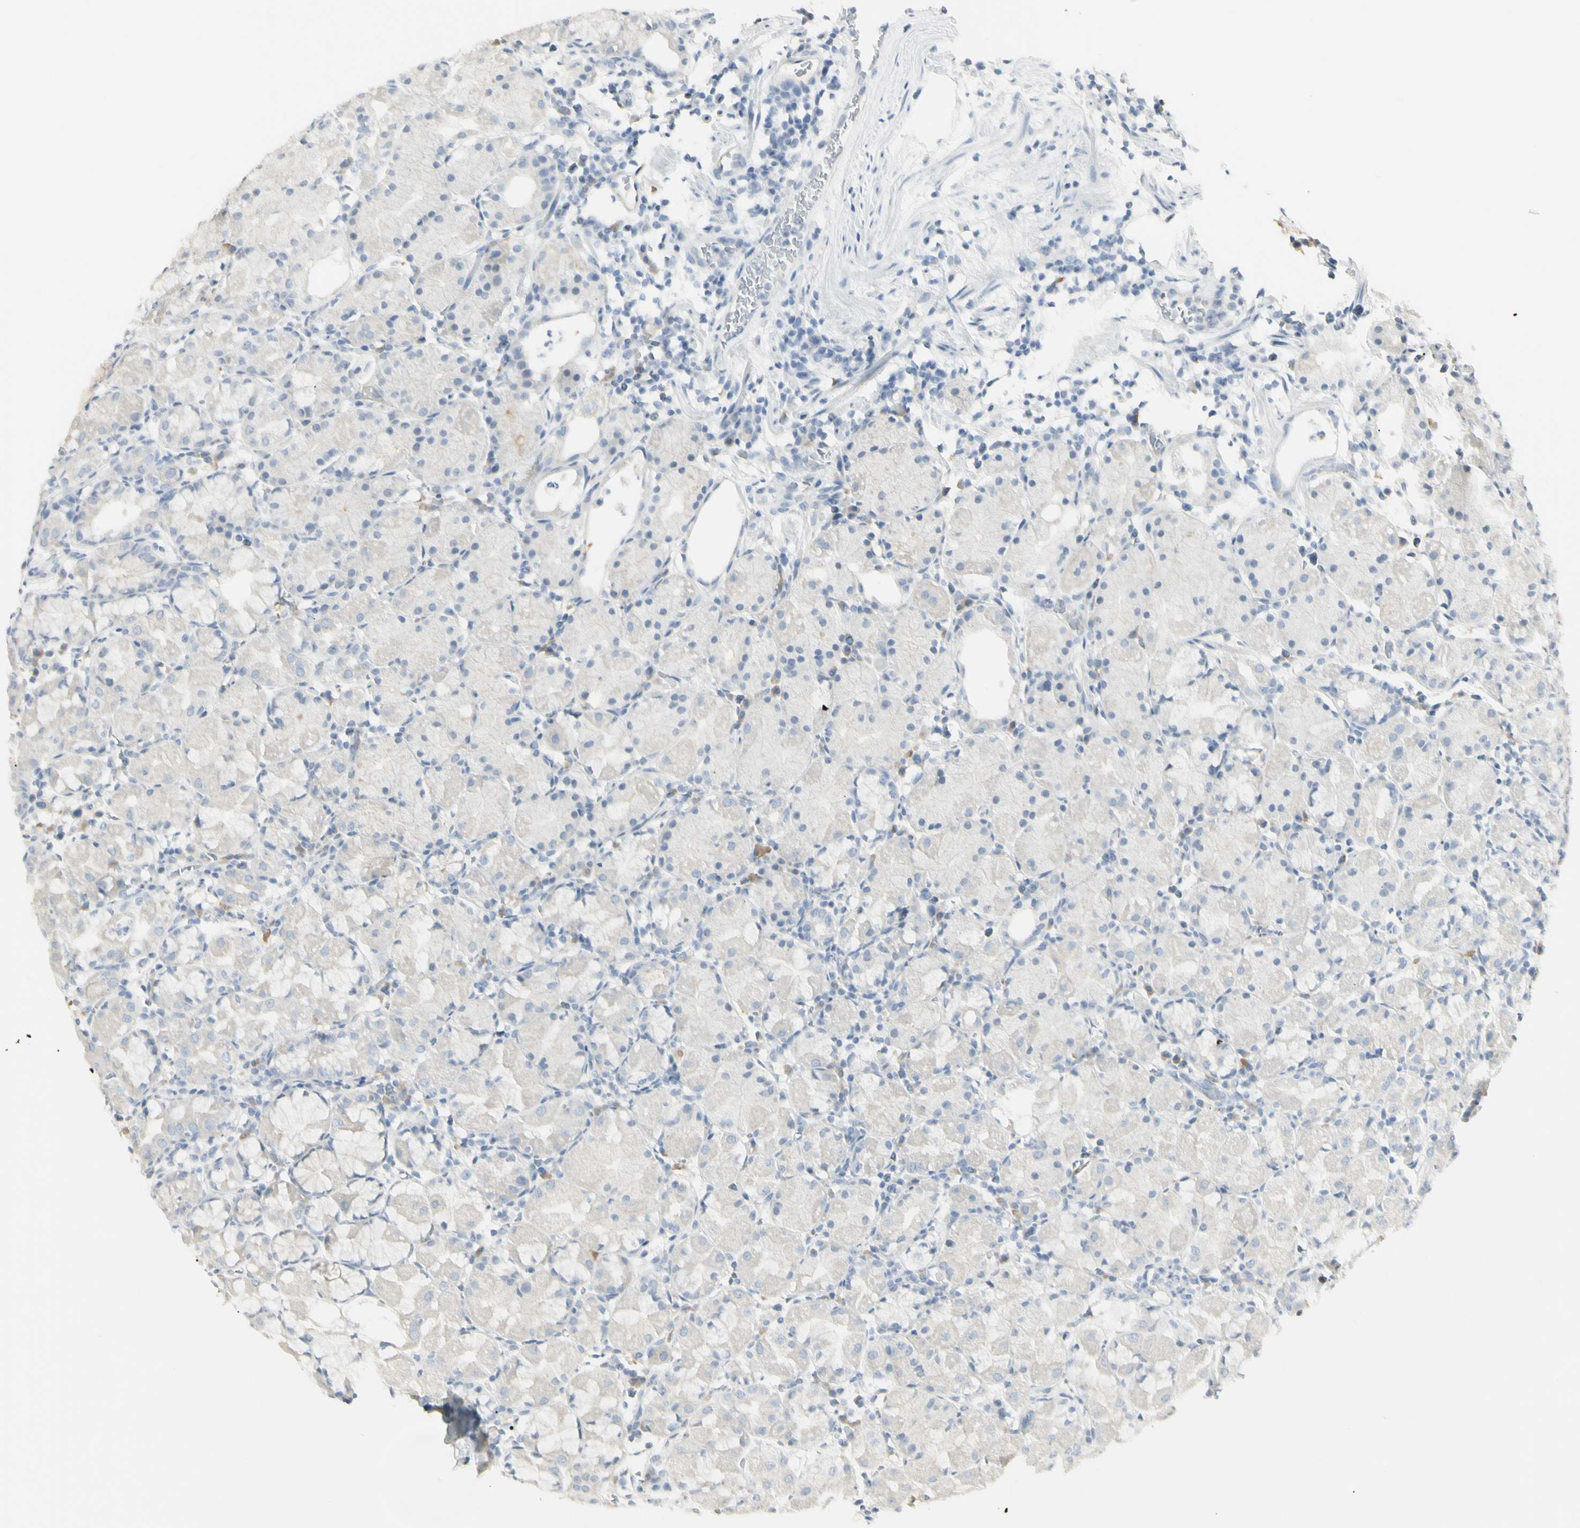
{"staining": {"intensity": "negative", "quantity": "none", "location": "none"}, "tissue": "stomach", "cell_type": "Glandular cells", "image_type": "normal", "snomed": [{"axis": "morphology", "description": "Normal tissue, NOS"}, {"axis": "topography", "description": "Stomach"}, {"axis": "topography", "description": "Stomach, lower"}], "caption": "Human stomach stained for a protein using IHC exhibits no staining in glandular cells.", "gene": "PIP", "patient": {"sex": "female", "age": 75}}